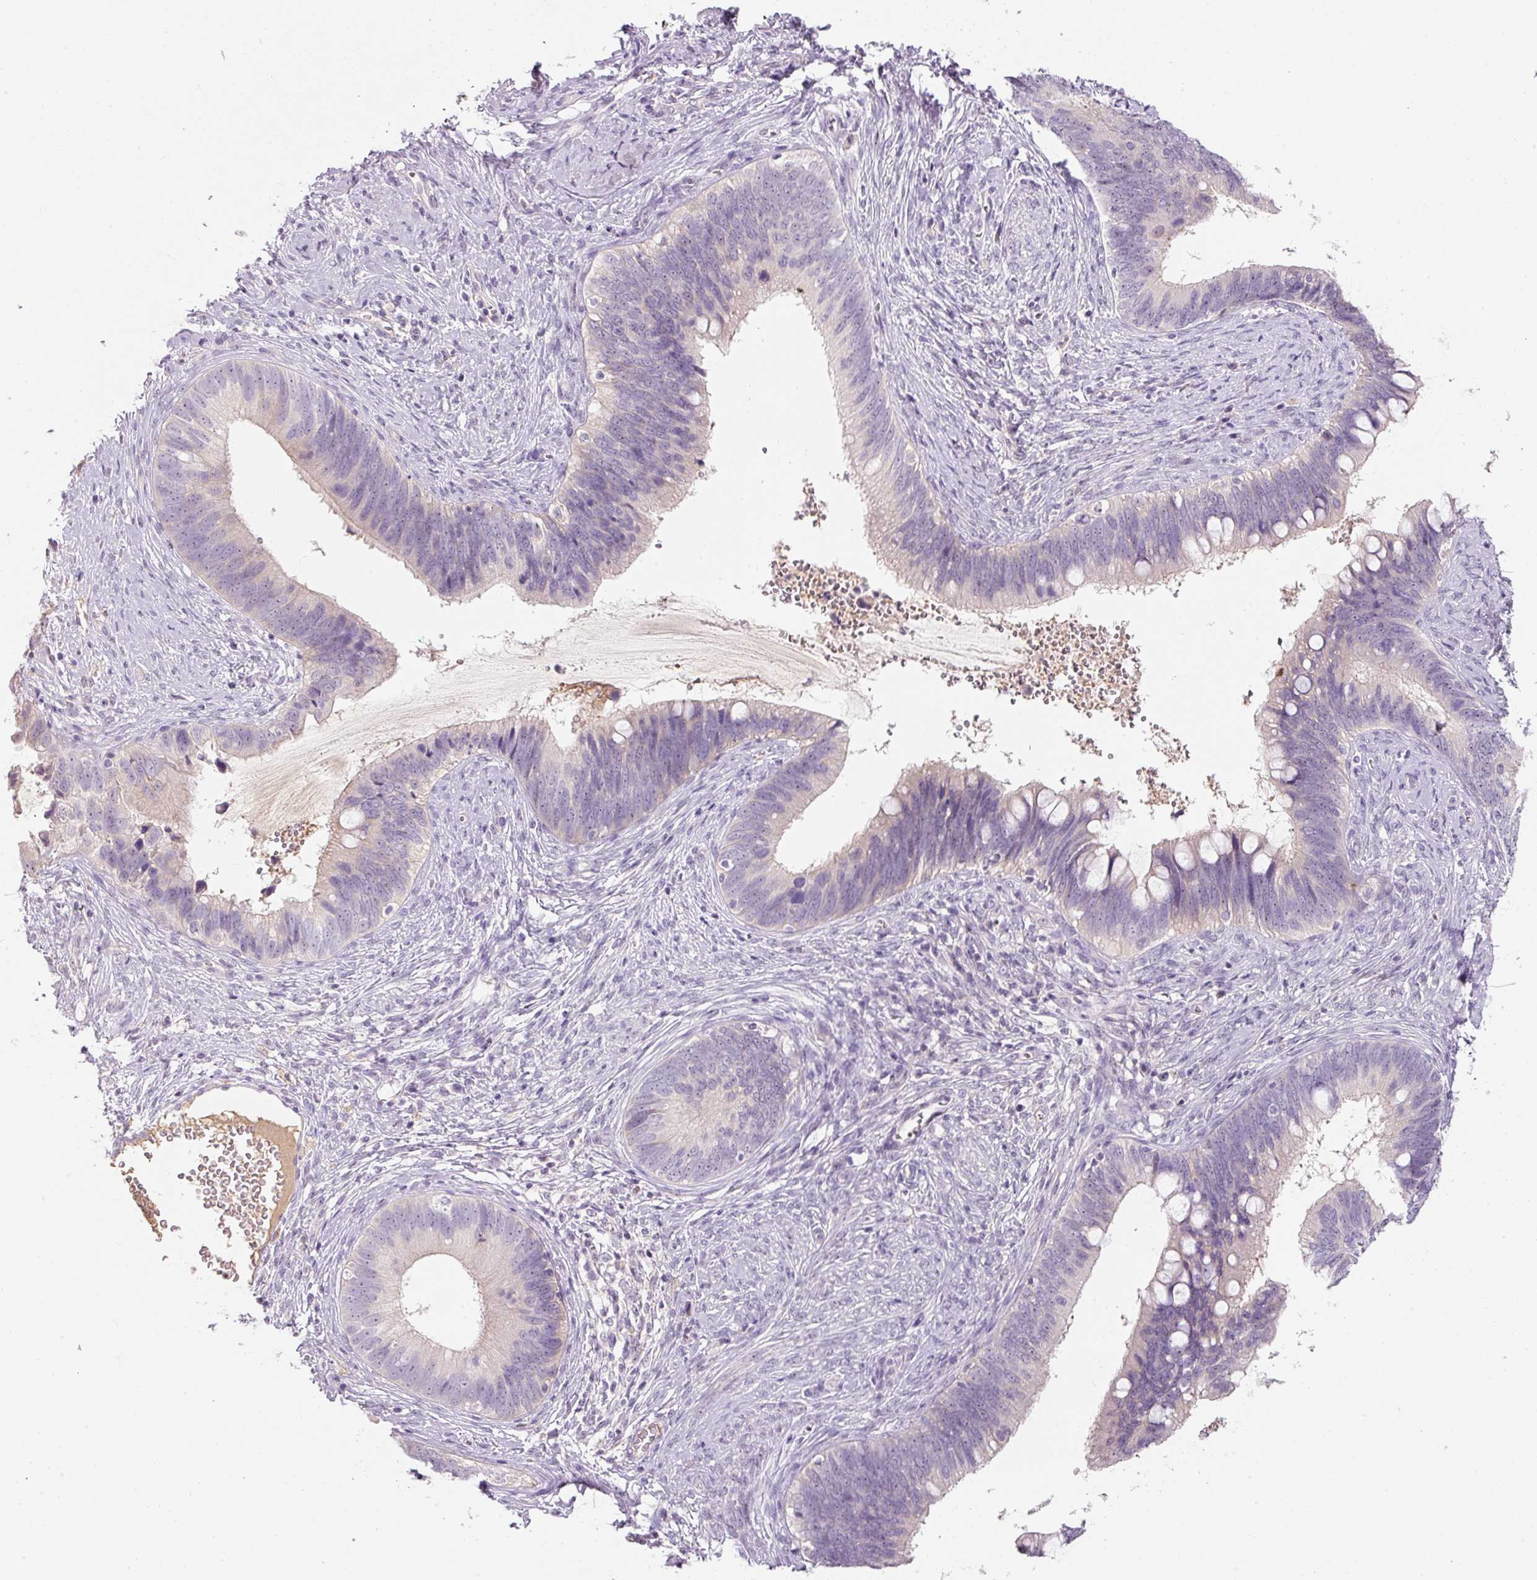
{"staining": {"intensity": "negative", "quantity": "none", "location": "none"}, "tissue": "cervical cancer", "cell_type": "Tumor cells", "image_type": "cancer", "snomed": [{"axis": "morphology", "description": "Adenocarcinoma, NOS"}, {"axis": "topography", "description": "Cervix"}], "caption": "IHC image of neoplastic tissue: cervical cancer stained with DAB displays no significant protein staining in tumor cells. Nuclei are stained in blue.", "gene": "TMEM37", "patient": {"sex": "female", "age": 42}}